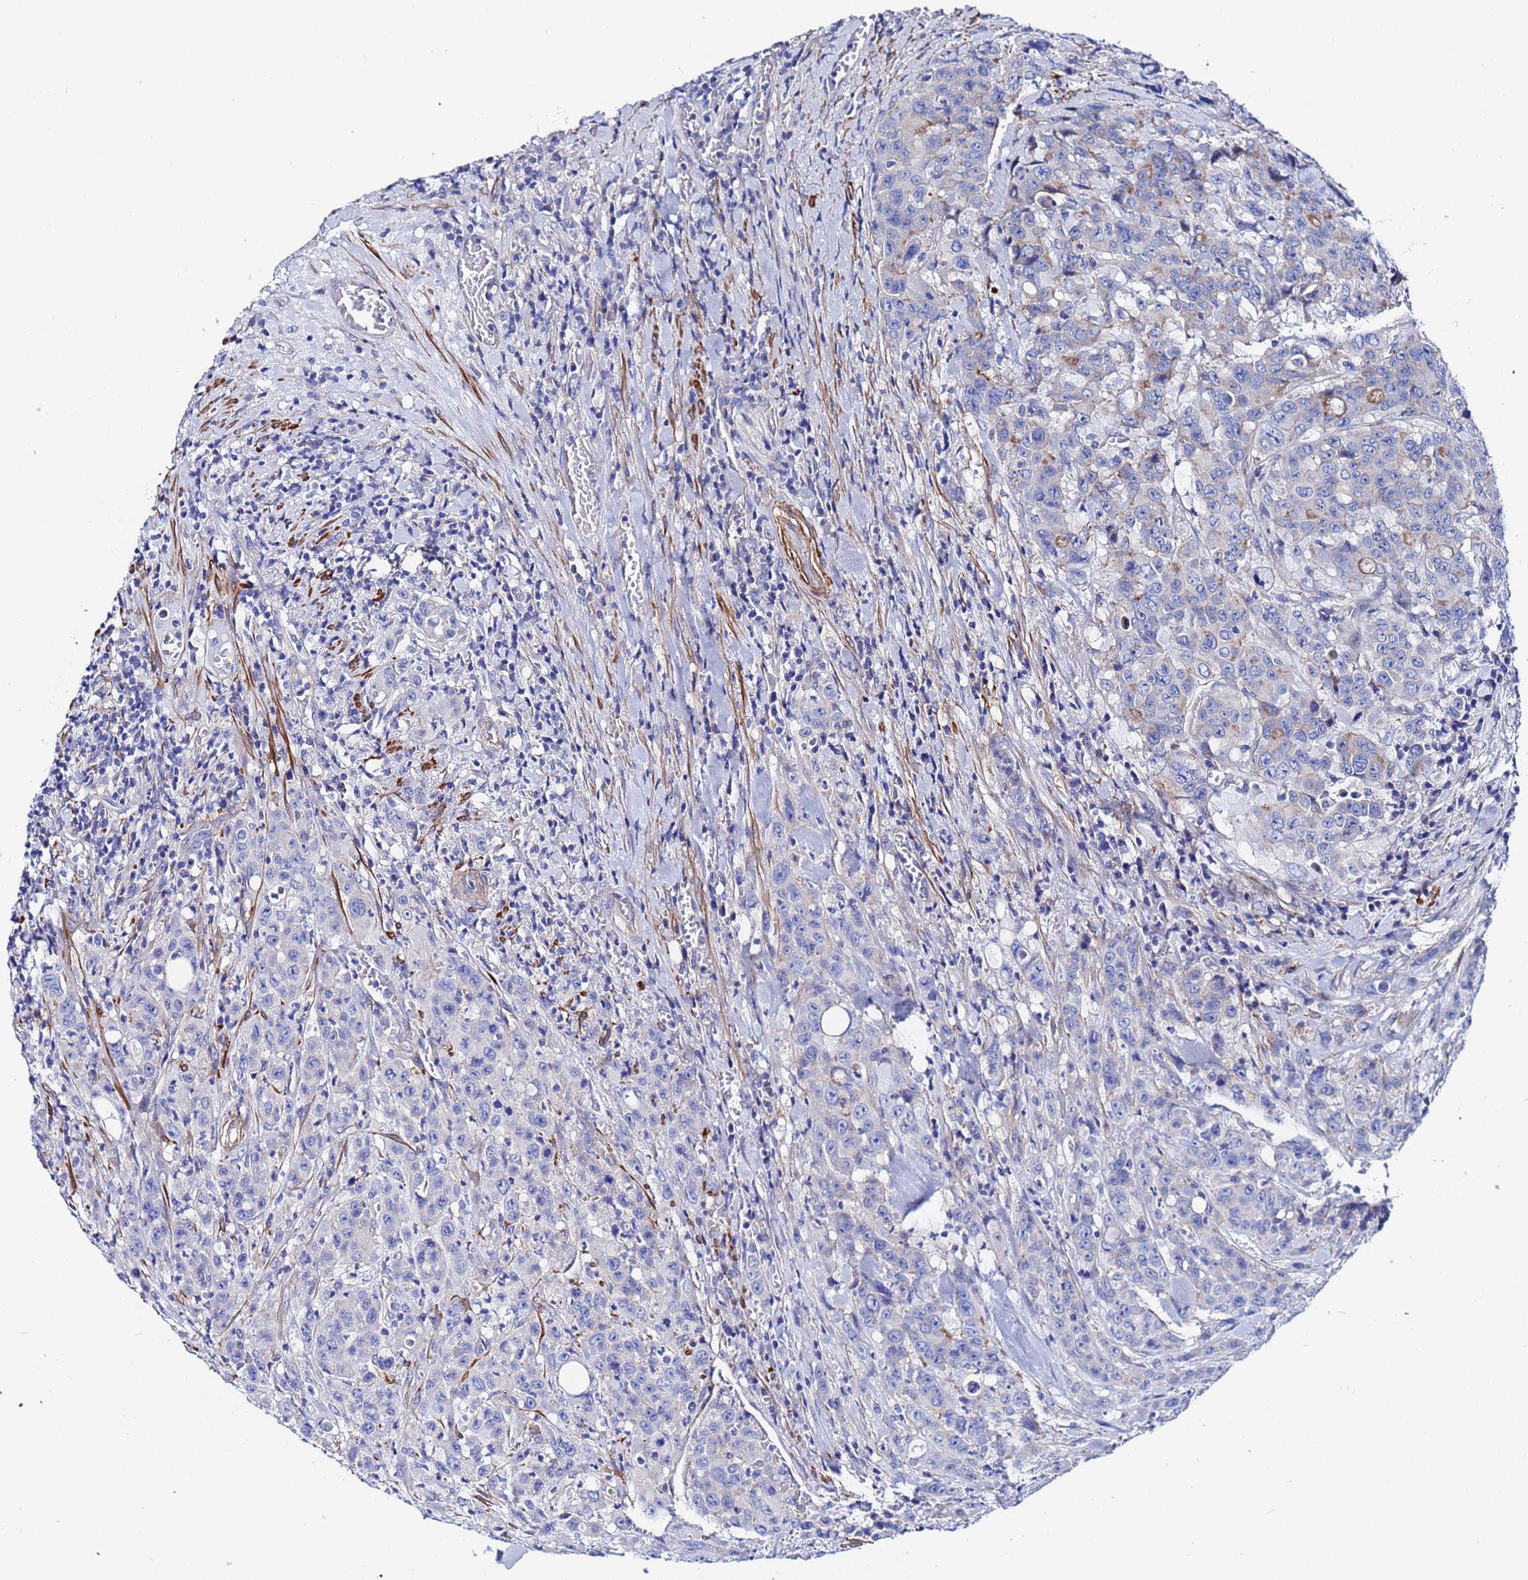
{"staining": {"intensity": "negative", "quantity": "none", "location": "none"}, "tissue": "colorectal cancer", "cell_type": "Tumor cells", "image_type": "cancer", "snomed": [{"axis": "morphology", "description": "Adenocarcinoma, NOS"}, {"axis": "topography", "description": "Colon"}], "caption": "A high-resolution image shows IHC staining of adenocarcinoma (colorectal), which shows no significant positivity in tumor cells.", "gene": "RAB39B", "patient": {"sex": "male", "age": 62}}